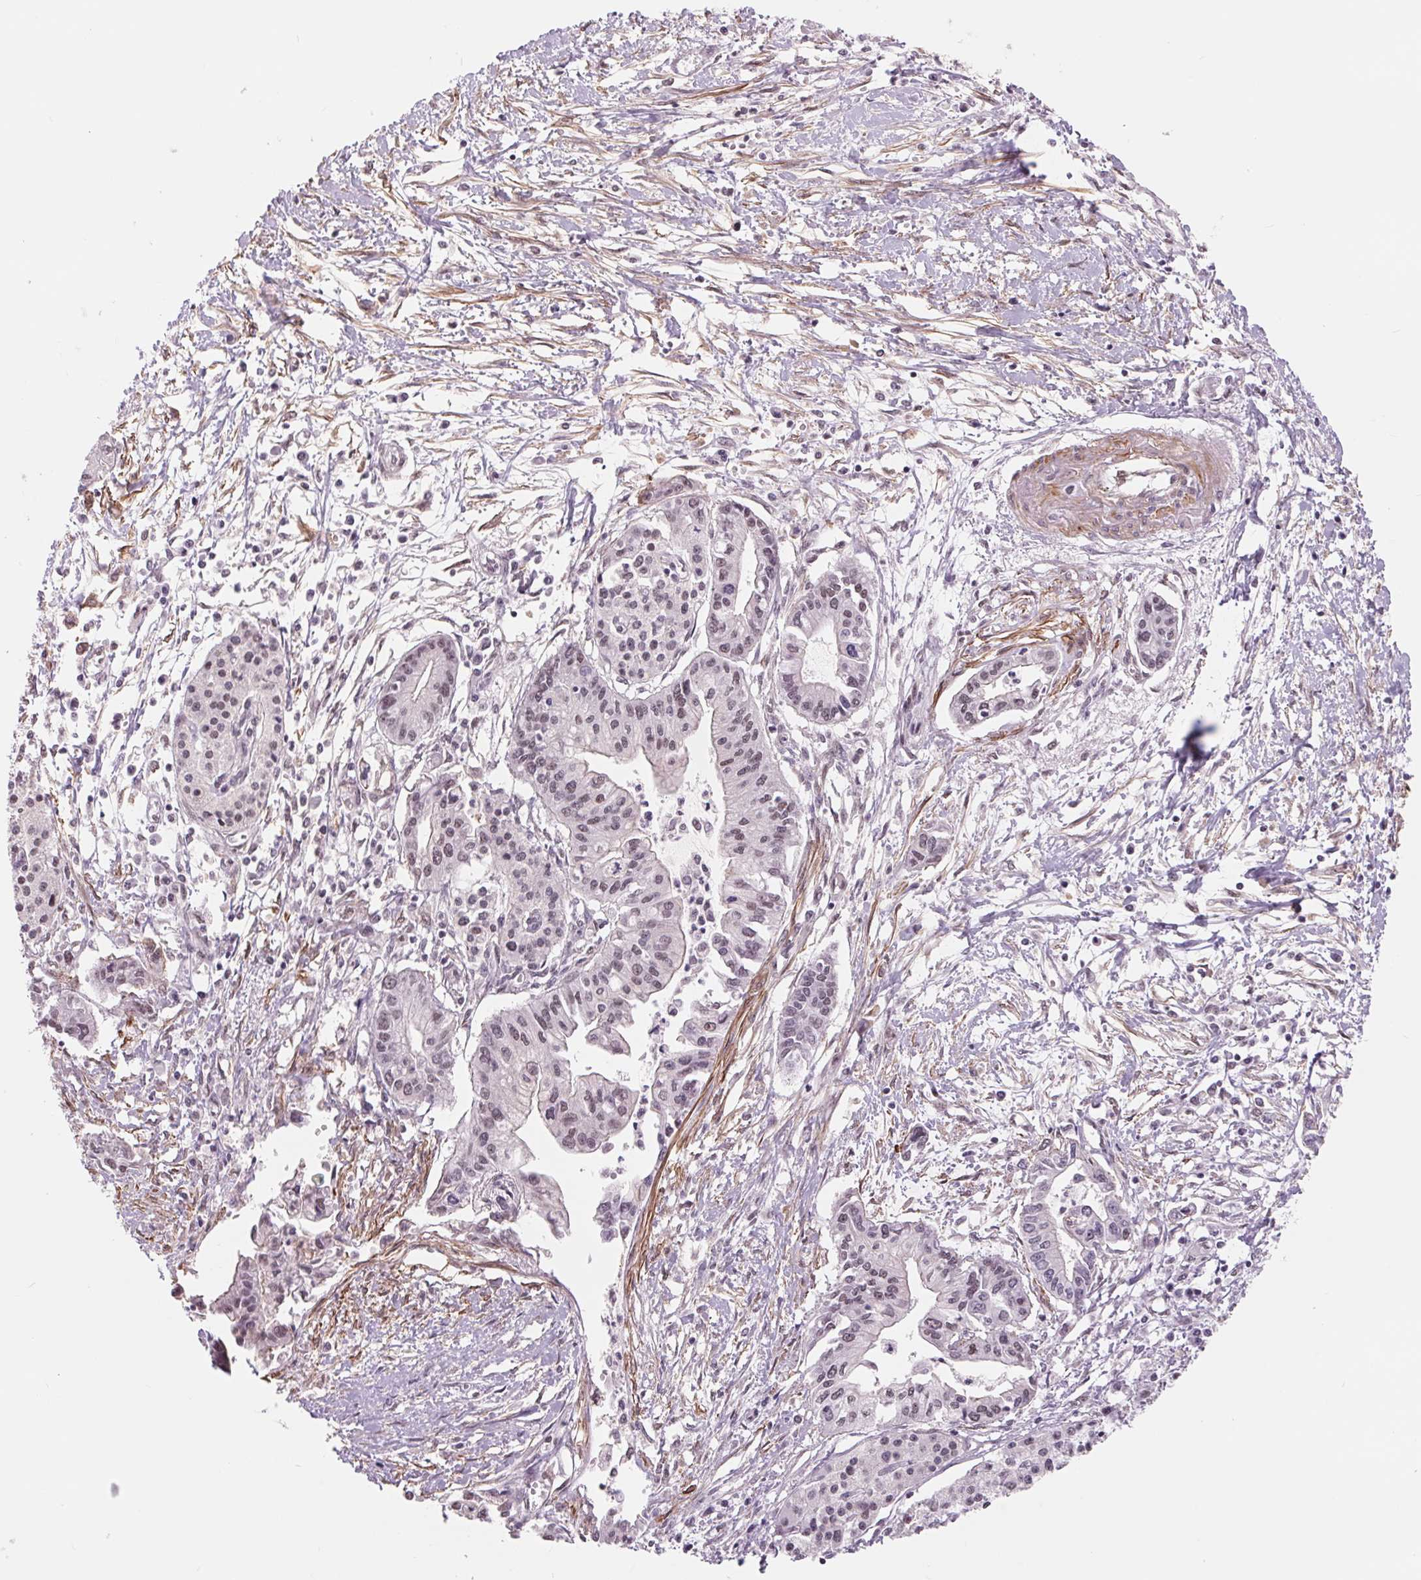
{"staining": {"intensity": "negative", "quantity": "none", "location": "none"}, "tissue": "pancreatic cancer", "cell_type": "Tumor cells", "image_type": "cancer", "snomed": [{"axis": "morphology", "description": "Adenocarcinoma, NOS"}, {"axis": "topography", "description": "Pancreas"}], "caption": "High power microscopy histopathology image of an immunohistochemistry (IHC) histopathology image of adenocarcinoma (pancreatic), revealing no significant expression in tumor cells.", "gene": "BCAT1", "patient": {"sex": "male", "age": 60}}